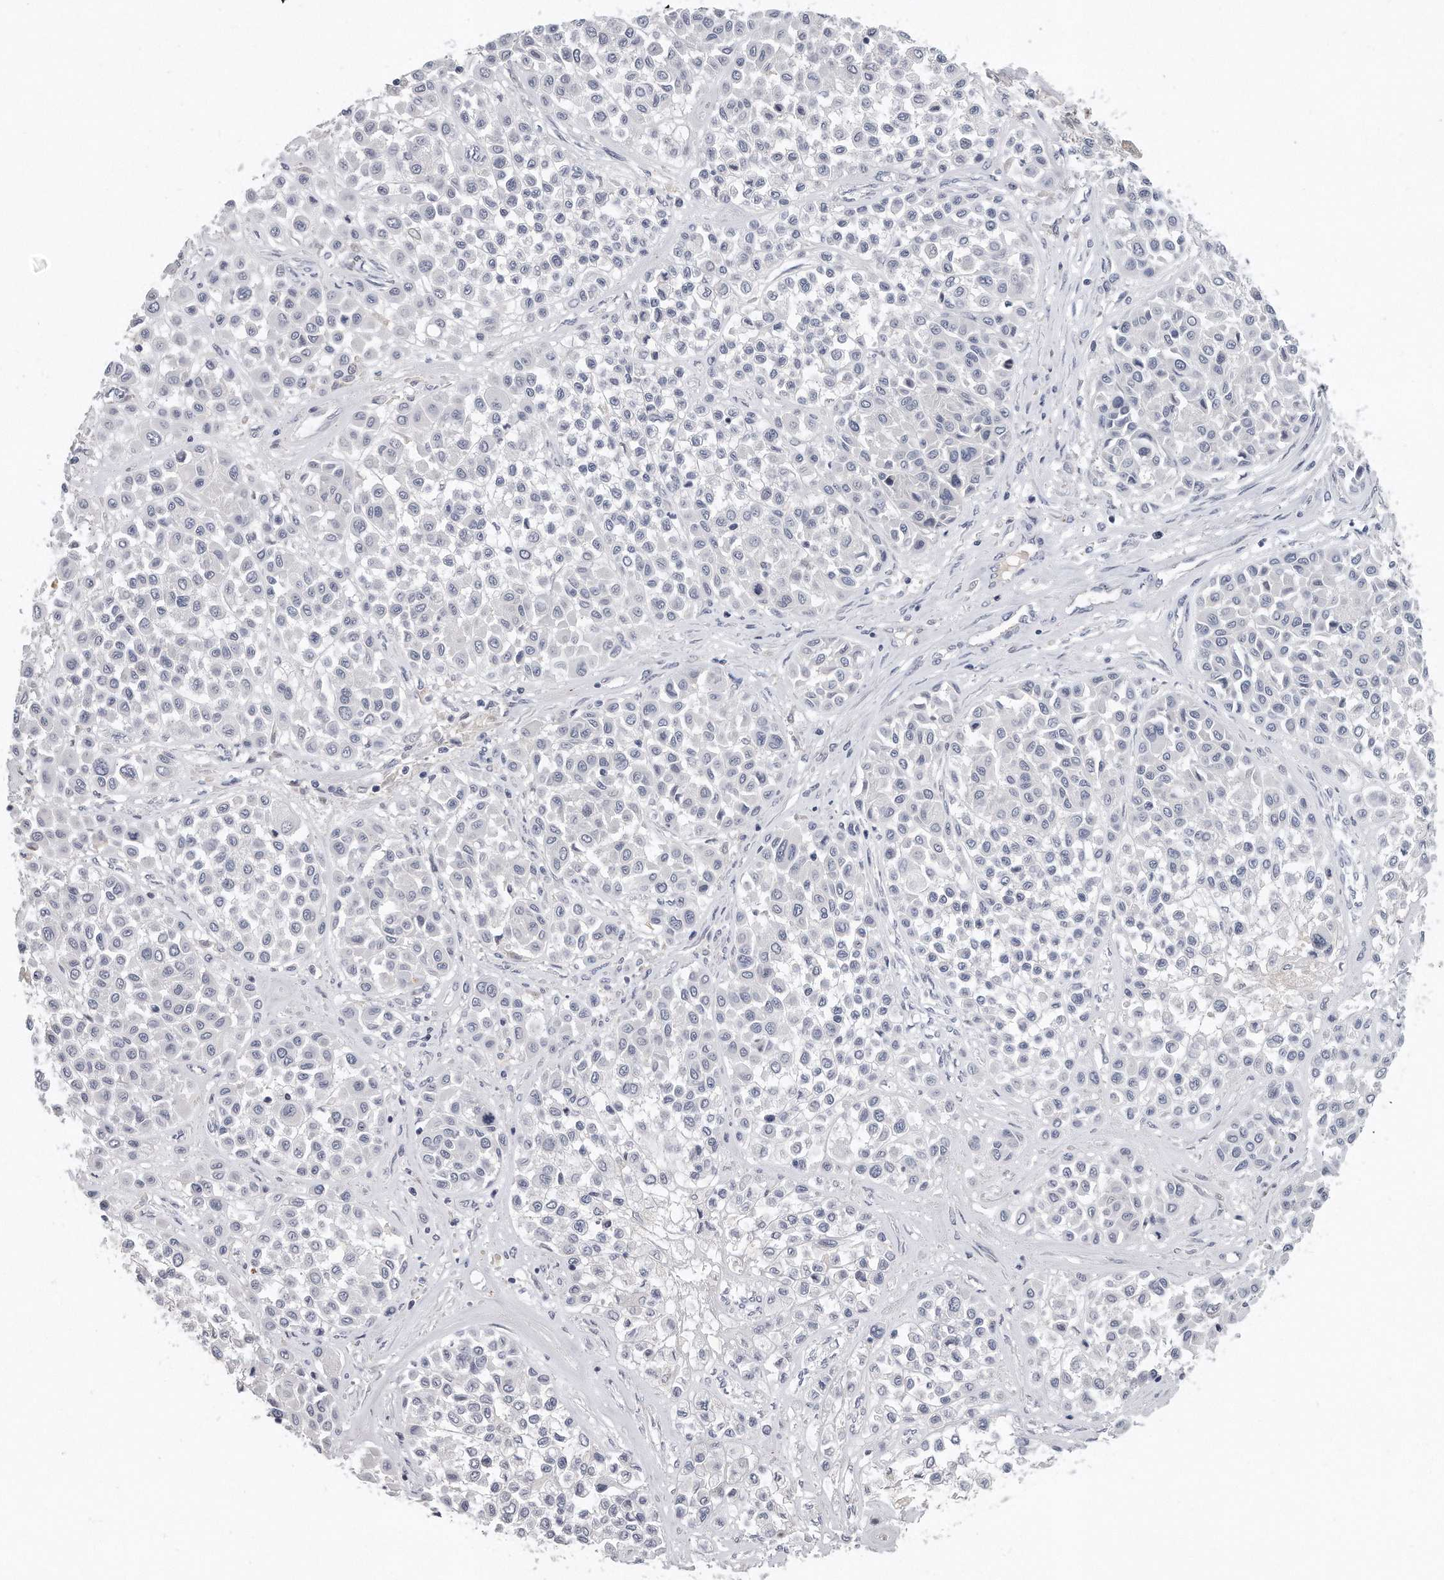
{"staining": {"intensity": "negative", "quantity": "none", "location": "none"}, "tissue": "melanoma", "cell_type": "Tumor cells", "image_type": "cancer", "snomed": [{"axis": "morphology", "description": "Malignant melanoma, Metastatic site"}, {"axis": "topography", "description": "Soft tissue"}], "caption": "DAB (3,3'-diaminobenzidine) immunohistochemical staining of human malignant melanoma (metastatic site) shows no significant expression in tumor cells.", "gene": "KLHL7", "patient": {"sex": "male", "age": 41}}